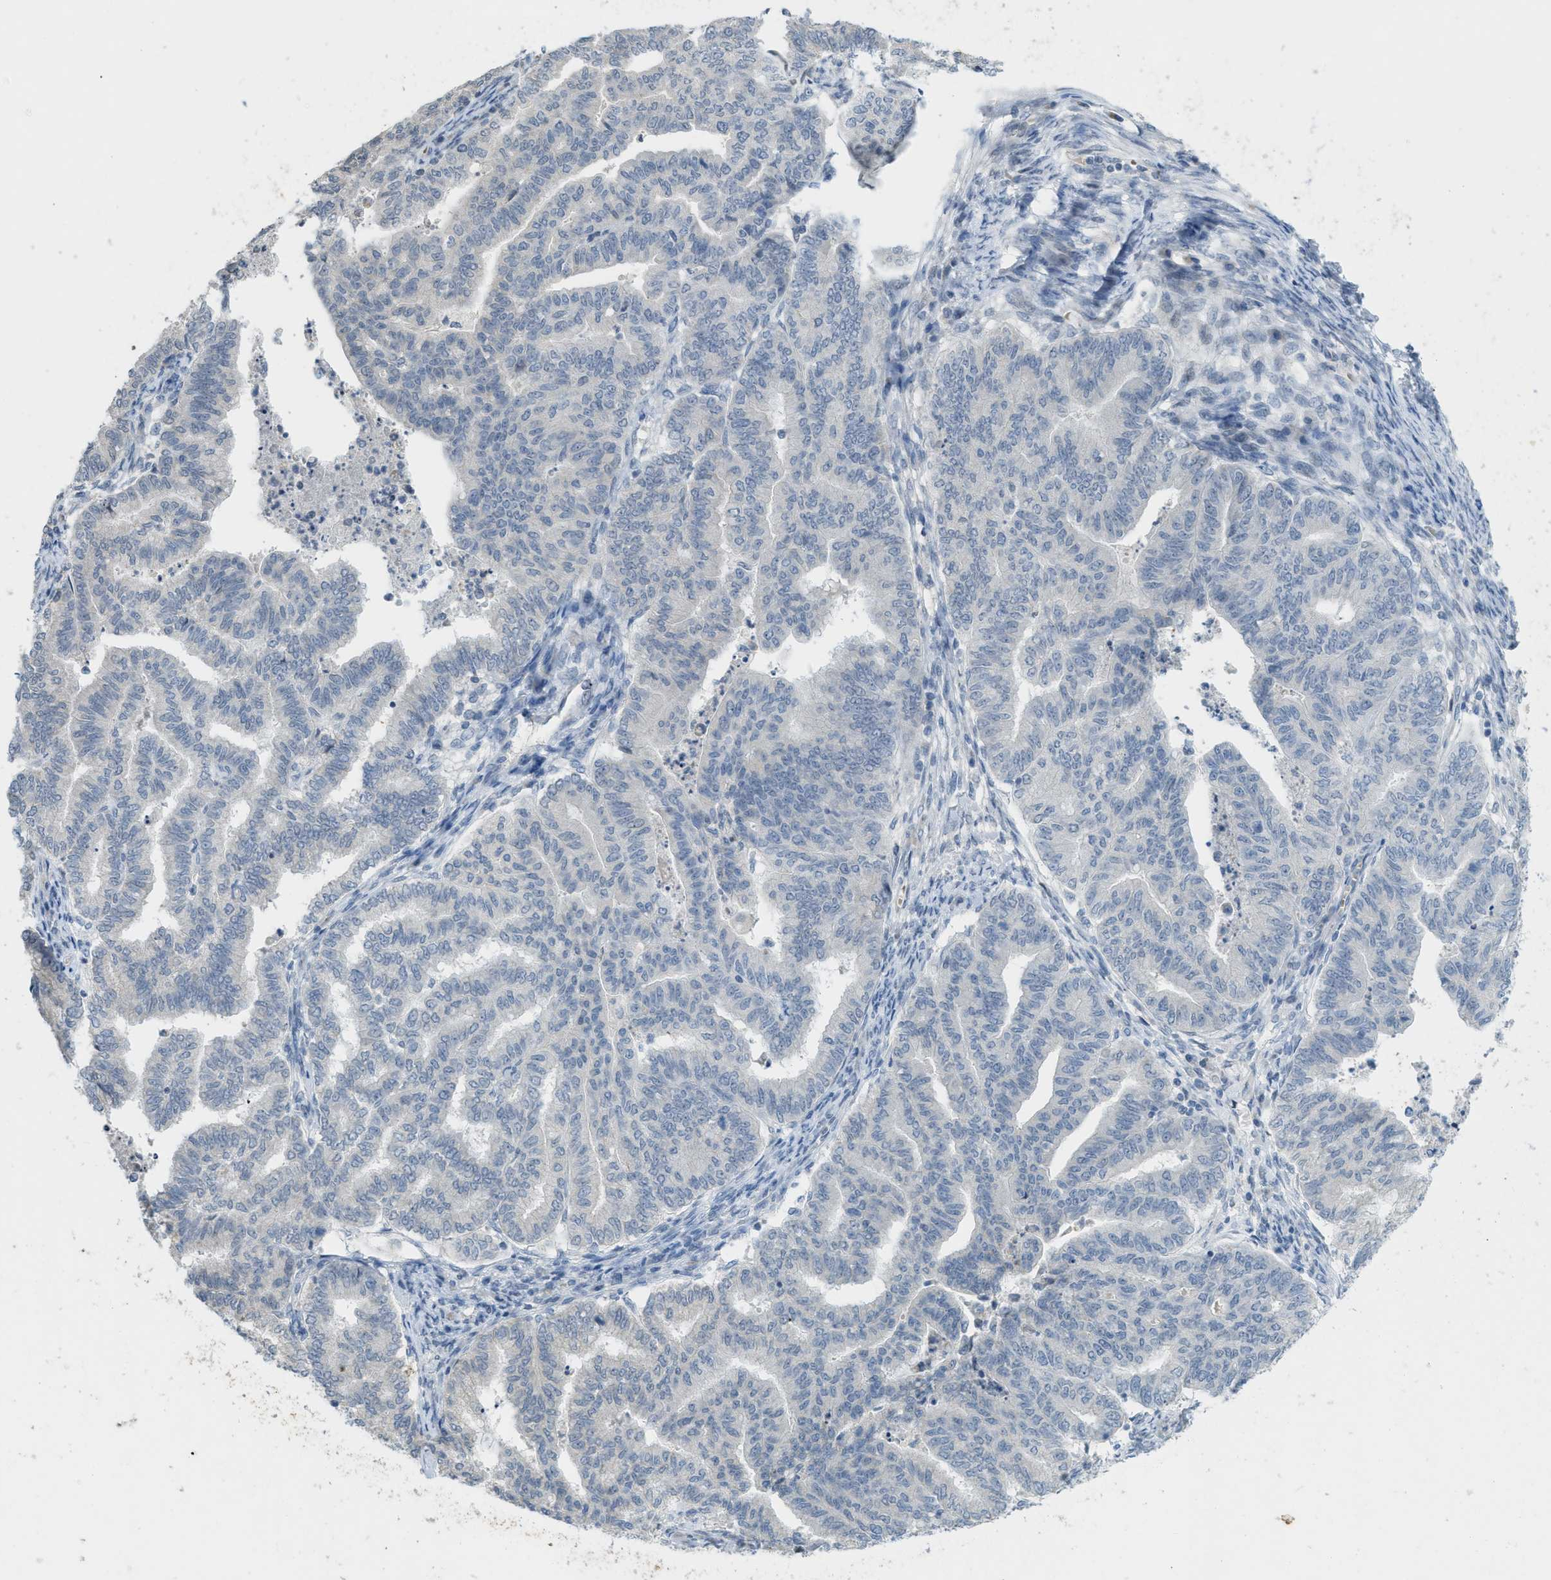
{"staining": {"intensity": "negative", "quantity": "none", "location": "none"}, "tissue": "endometrial cancer", "cell_type": "Tumor cells", "image_type": "cancer", "snomed": [{"axis": "morphology", "description": "Adenocarcinoma, NOS"}, {"axis": "topography", "description": "Endometrium"}], "caption": "A high-resolution photomicrograph shows IHC staining of endometrial cancer (adenocarcinoma), which demonstrates no significant positivity in tumor cells.", "gene": "TXNDC2", "patient": {"sex": "female", "age": 79}}